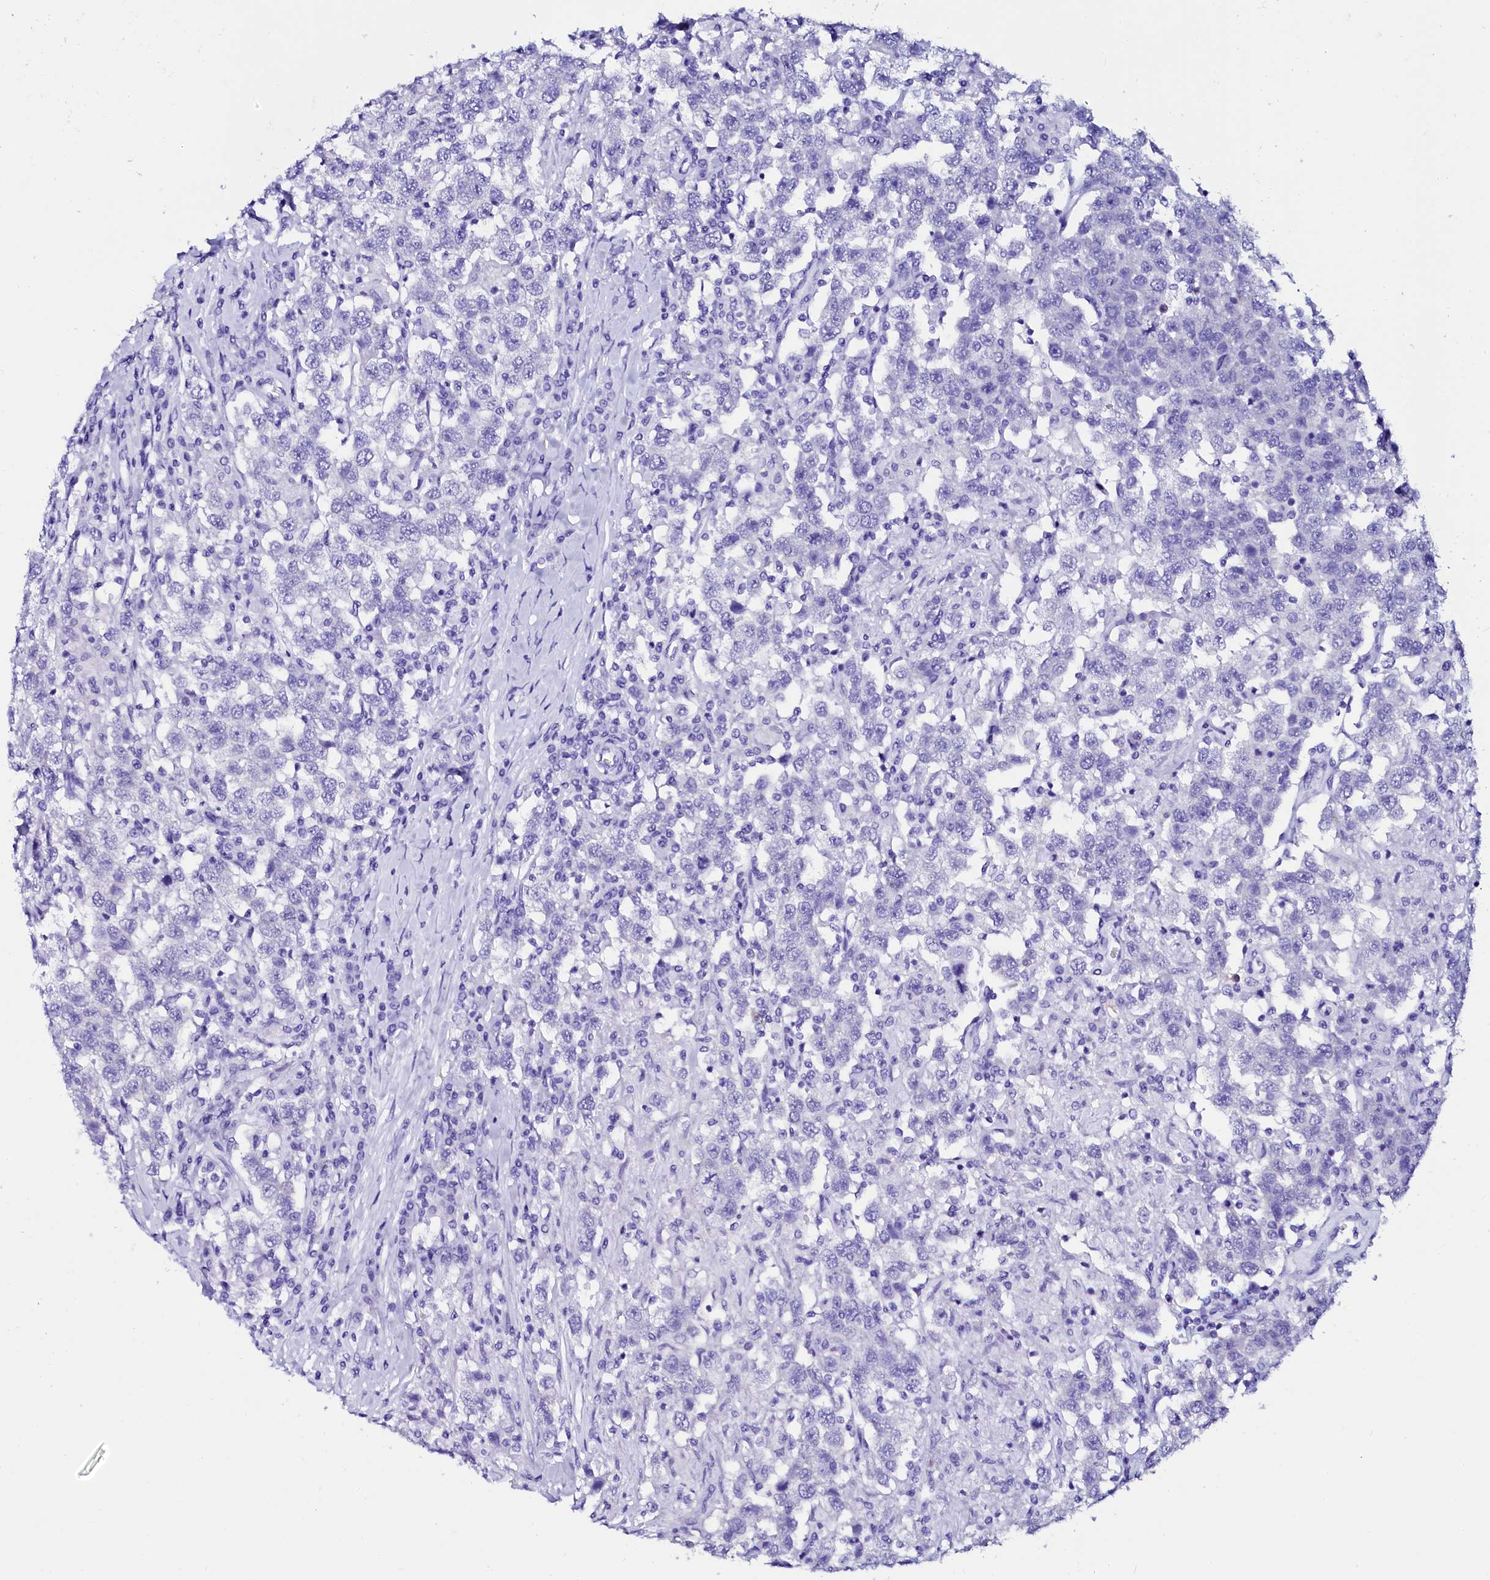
{"staining": {"intensity": "negative", "quantity": "none", "location": "none"}, "tissue": "testis cancer", "cell_type": "Tumor cells", "image_type": "cancer", "snomed": [{"axis": "morphology", "description": "Seminoma, NOS"}, {"axis": "topography", "description": "Testis"}], "caption": "An immunohistochemistry (IHC) micrograph of testis seminoma is shown. There is no staining in tumor cells of testis seminoma.", "gene": "SORD", "patient": {"sex": "male", "age": 41}}